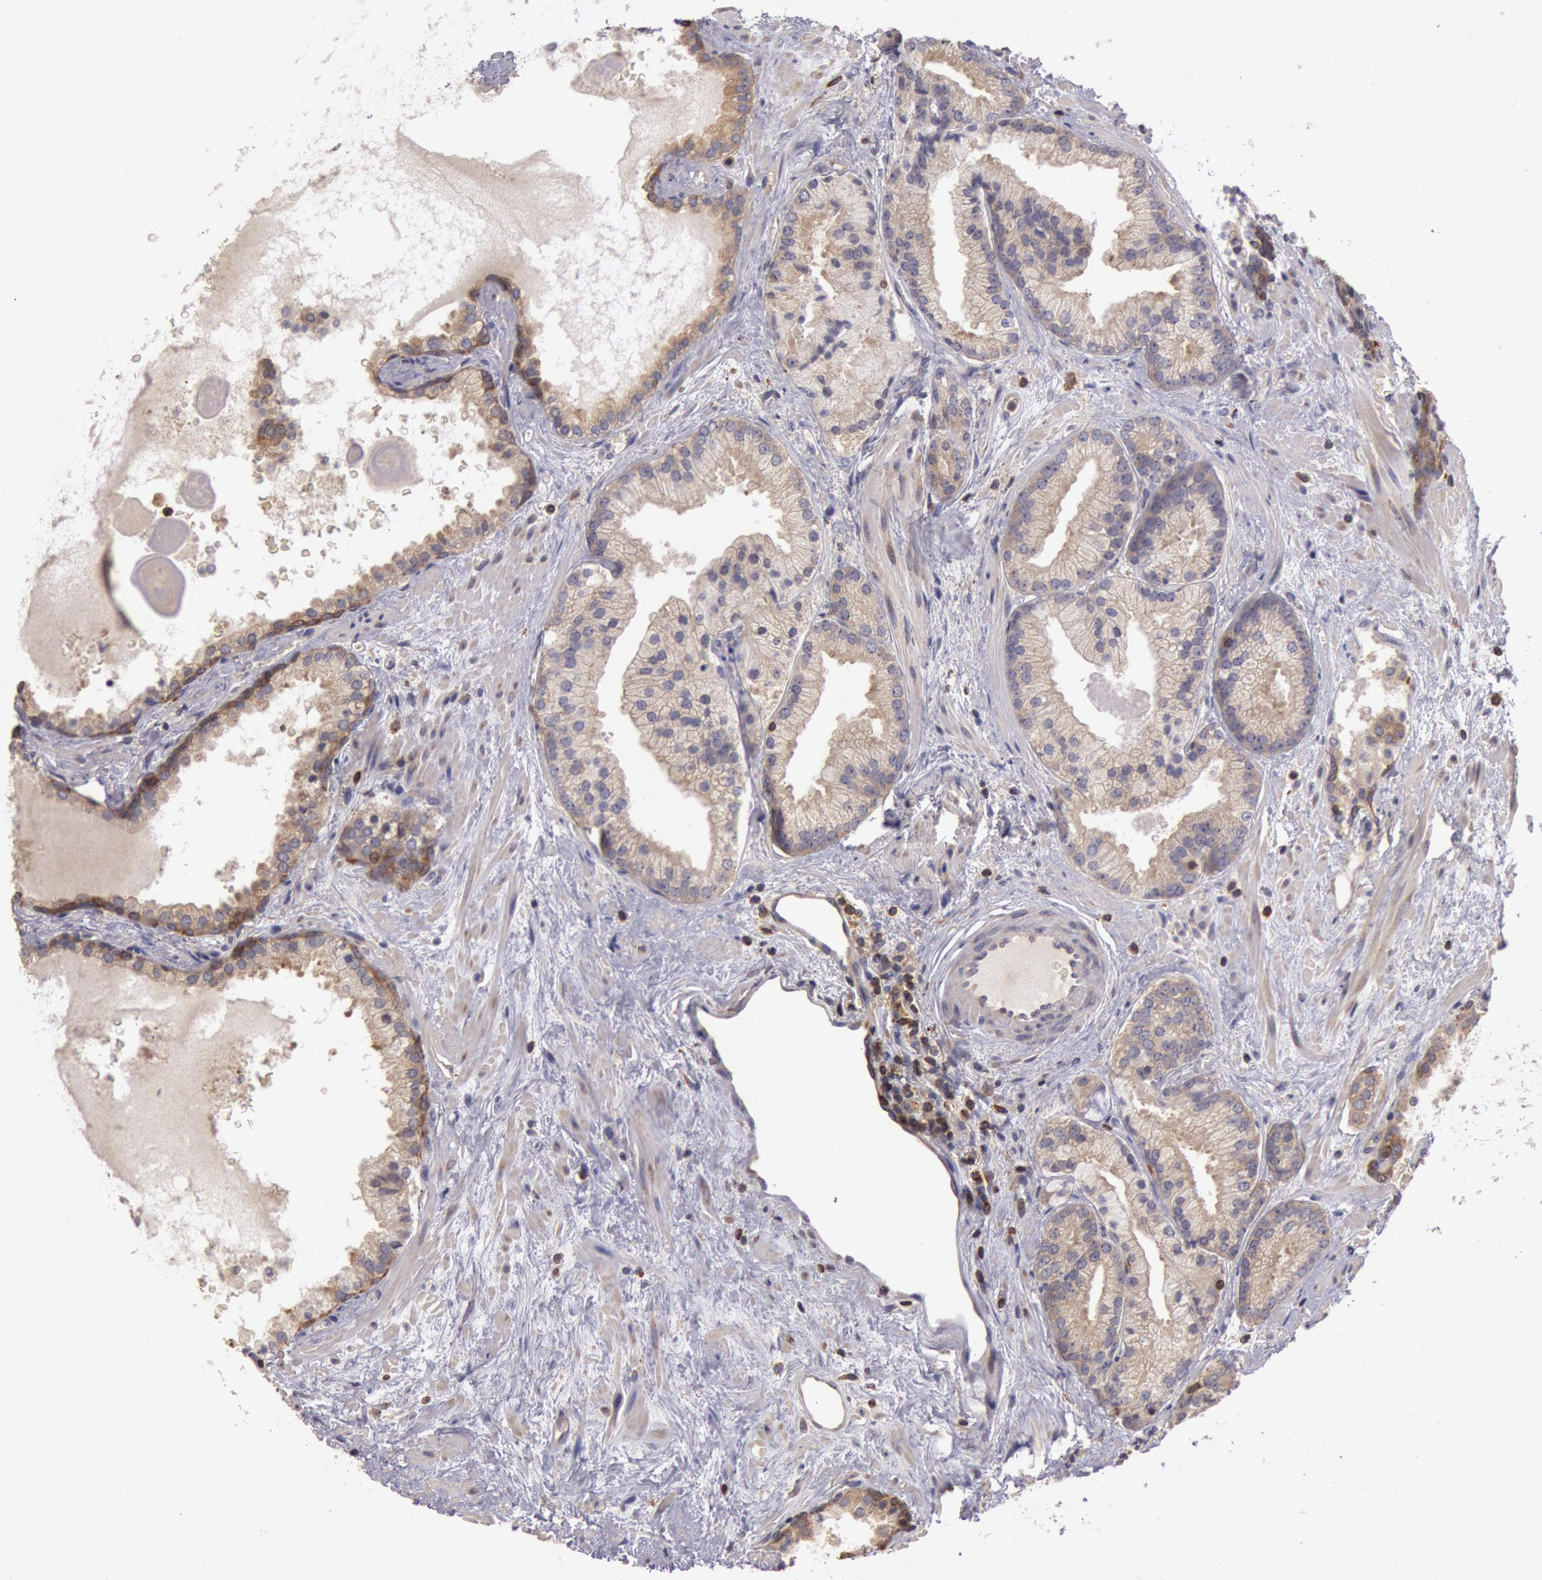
{"staining": {"intensity": "moderate", "quantity": ">75%", "location": "cytoplasmic/membranous"}, "tissue": "prostate cancer", "cell_type": "Tumor cells", "image_type": "cancer", "snomed": [{"axis": "morphology", "description": "Adenocarcinoma, Medium grade"}, {"axis": "topography", "description": "Prostate"}], "caption": "Immunohistochemical staining of human prostate adenocarcinoma (medium-grade) reveals medium levels of moderate cytoplasmic/membranous protein staining in approximately >75% of tumor cells. The staining is performed using DAB (3,3'-diaminobenzidine) brown chromogen to label protein expression. The nuclei are counter-stained blue using hematoxylin.", "gene": "NMT2", "patient": {"sex": "male", "age": 70}}